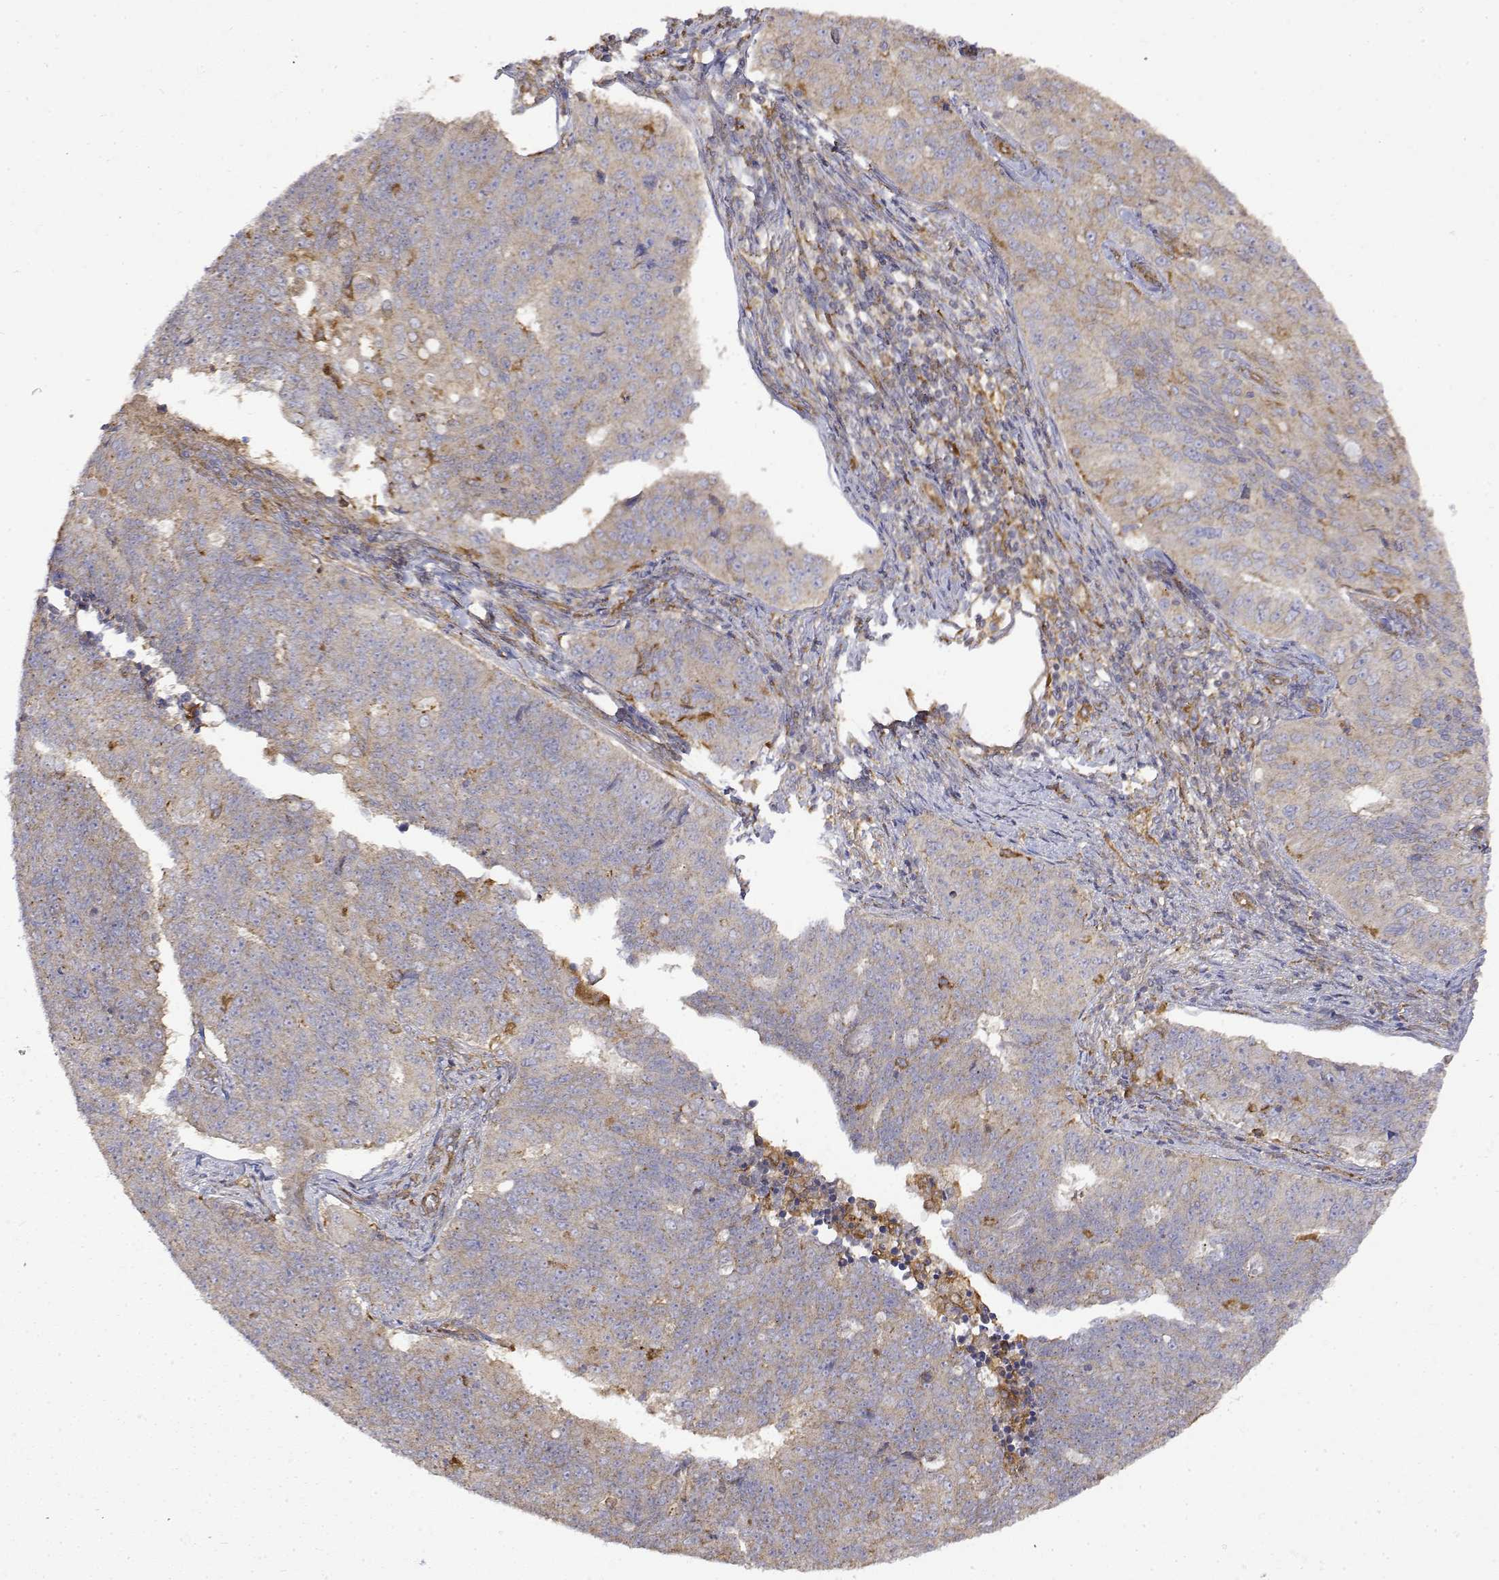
{"staining": {"intensity": "weak", "quantity": "<25%", "location": "cytoplasmic/membranous"}, "tissue": "endometrial cancer", "cell_type": "Tumor cells", "image_type": "cancer", "snomed": [{"axis": "morphology", "description": "Adenocarcinoma, NOS"}, {"axis": "topography", "description": "Endometrium"}], "caption": "An immunohistochemistry (IHC) photomicrograph of endometrial adenocarcinoma is shown. There is no staining in tumor cells of endometrial adenocarcinoma. (Brightfield microscopy of DAB IHC at high magnification).", "gene": "PACSIN2", "patient": {"sex": "female", "age": 43}}